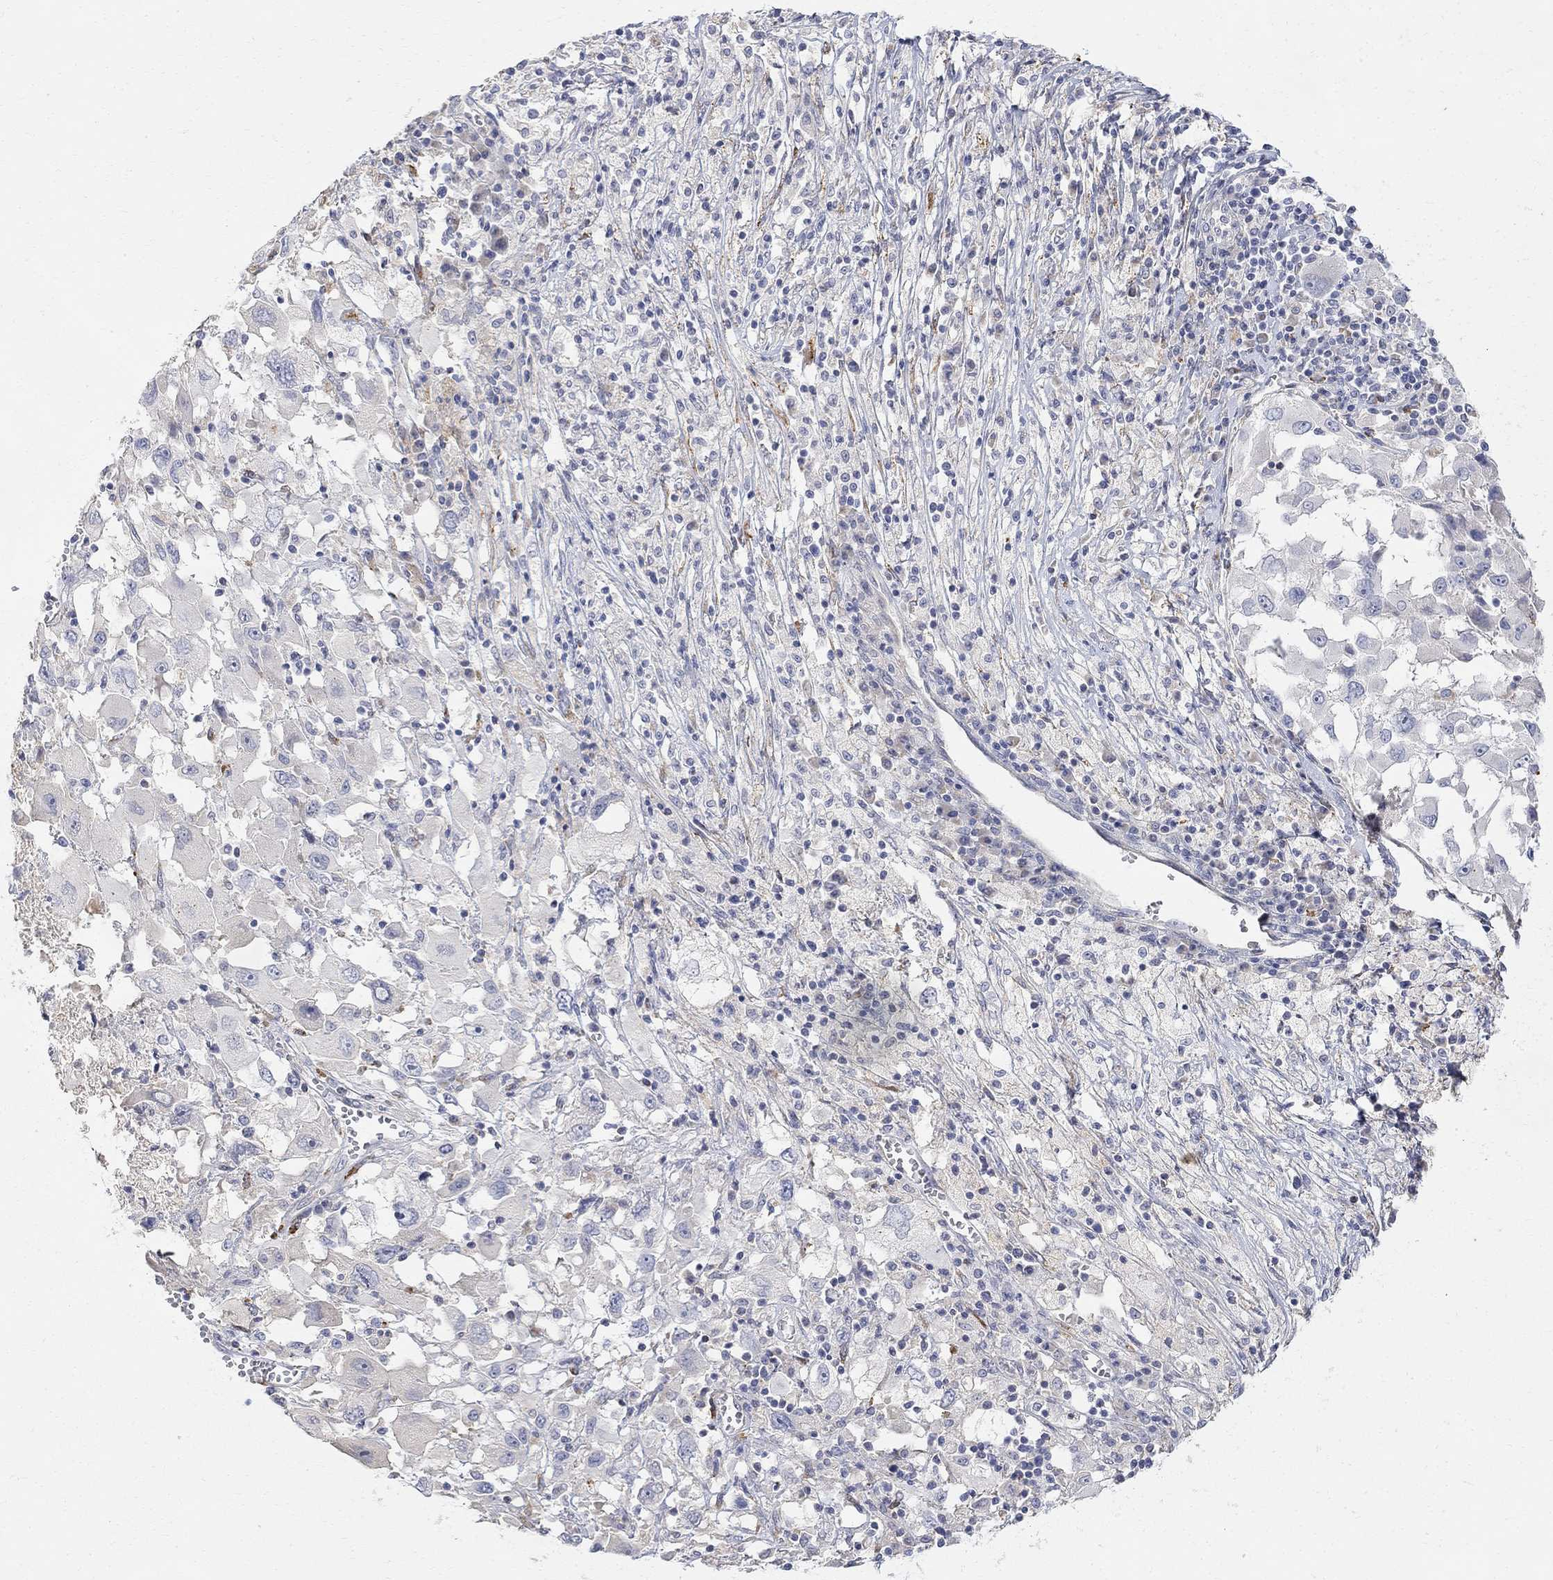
{"staining": {"intensity": "negative", "quantity": "none", "location": "none"}, "tissue": "melanoma", "cell_type": "Tumor cells", "image_type": "cancer", "snomed": [{"axis": "morphology", "description": "Malignant melanoma, Metastatic site"}, {"axis": "topography", "description": "Soft tissue"}], "caption": "Immunohistochemistry histopathology image of melanoma stained for a protein (brown), which reveals no staining in tumor cells. (DAB immunohistochemistry (IHC) visualized using brightfield microscopy, high magnification).", "gene": "FNDC5", "patient": {"sex": "male", "age": 50}}